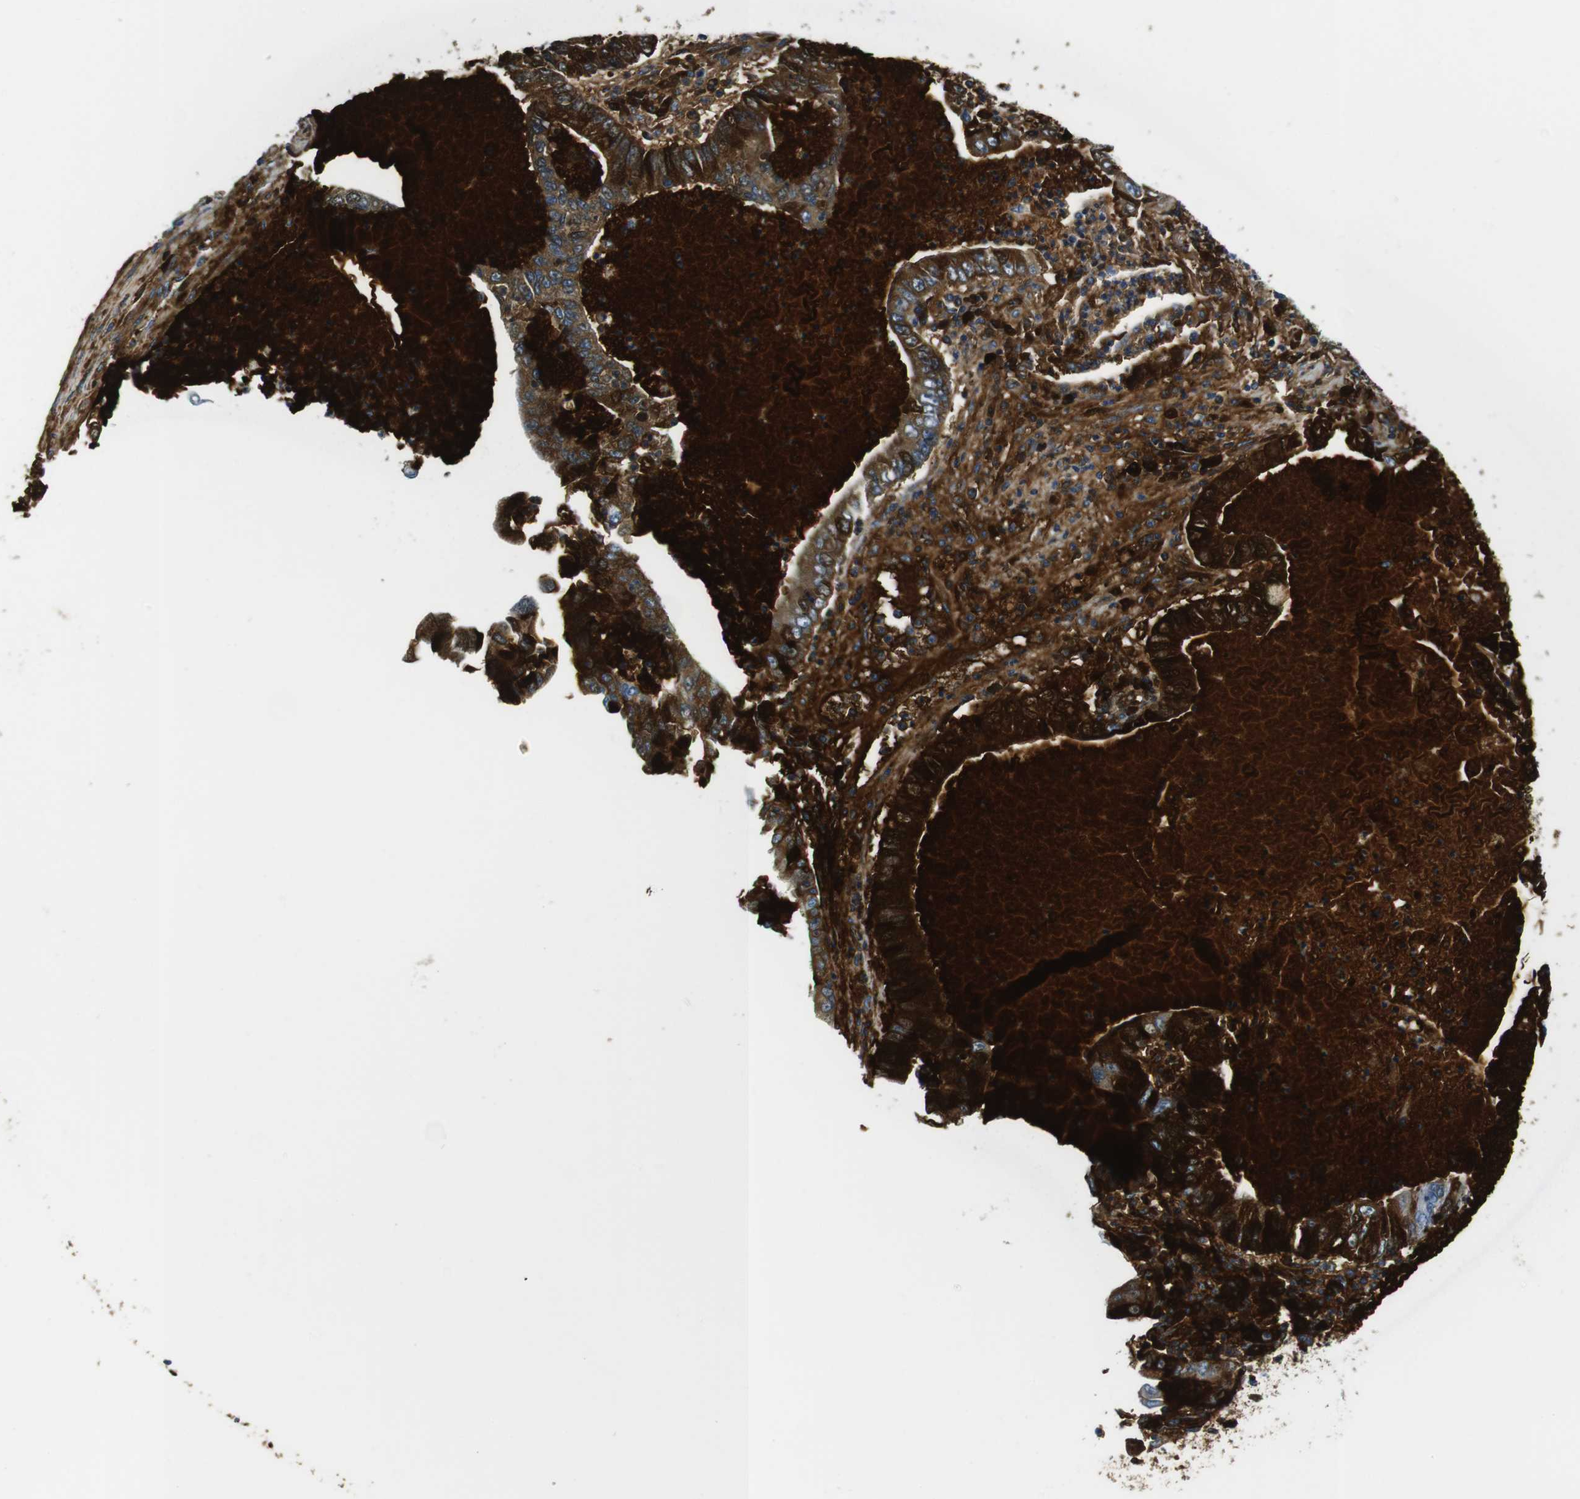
{"staining": {"intensity": "strong", "quantity": ">75%", "location": "cytoplasmic/membranous"}, "tissue": "lung cancer", "cell_type": "Tumor cells", "image_type": "cancer", "snomed": [{"axis": "morphology", "description": "Adenocarcinoma, NOS"}, {"axis": "topography", "description": "Lung"}], "caption": "Lung cancer tissue demonstrates strong cytoplasmic/membranous staining in approximately >75% of tumor cells, visualized by immunohistochemistry.", "gene": "IGKC", "patient": {"sex": "female", "age": 51}}